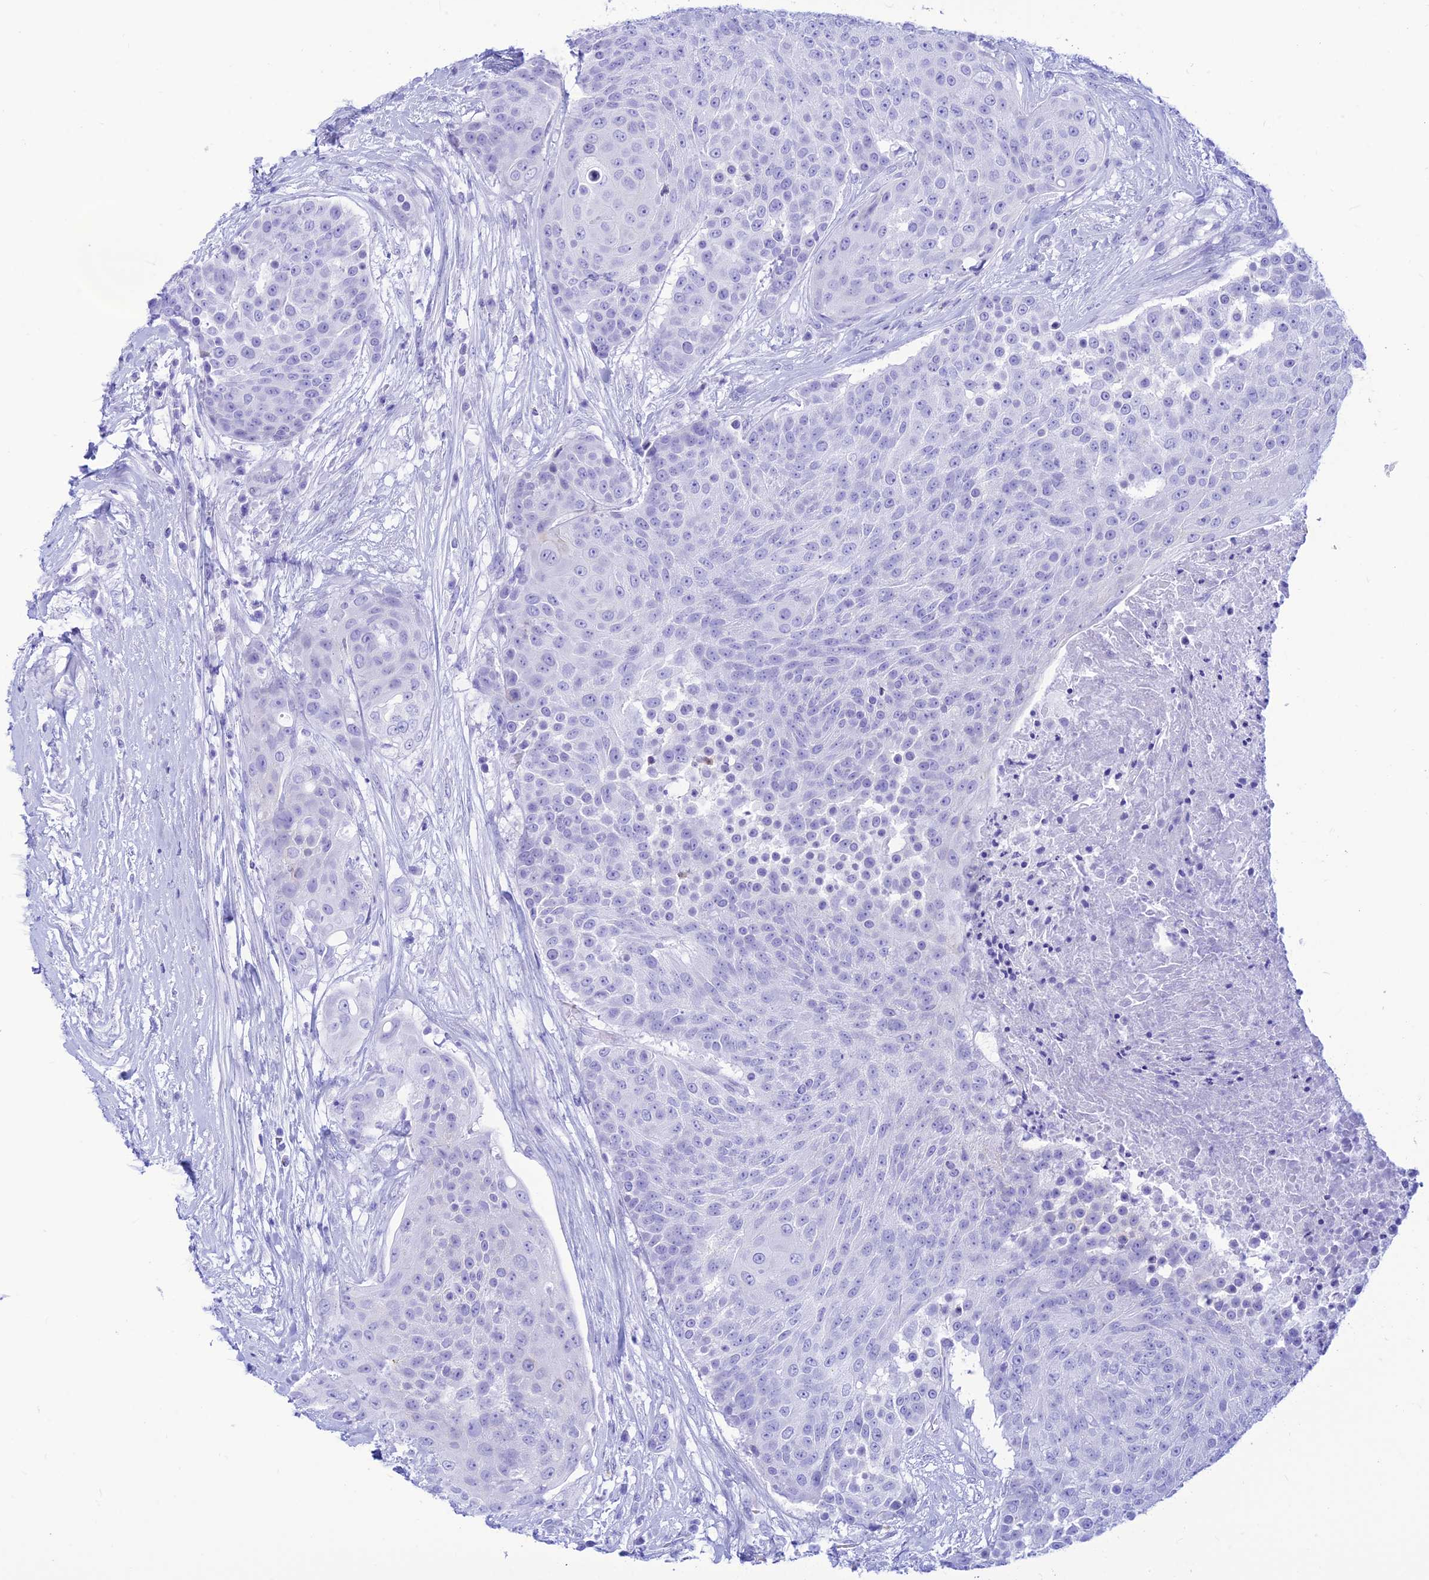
{"staining": {"intensity": "negative", "quantity": "none", "location": "none"}, "tissue": "urothelial cancer", "cell_type": "Tumor cells", "image_type": "cancer", "snomed": [{"axis": "morphology", "description": "Urothelial carcinoma, High grade"}, {"axis": "topography", "description": "Urinary bladder"}], "caption": "The micrograph shows no significant staining in tumor cells of urothelial cancer.", "gene": "PRNP", "patient": {"sex": "female", "age": 63}}